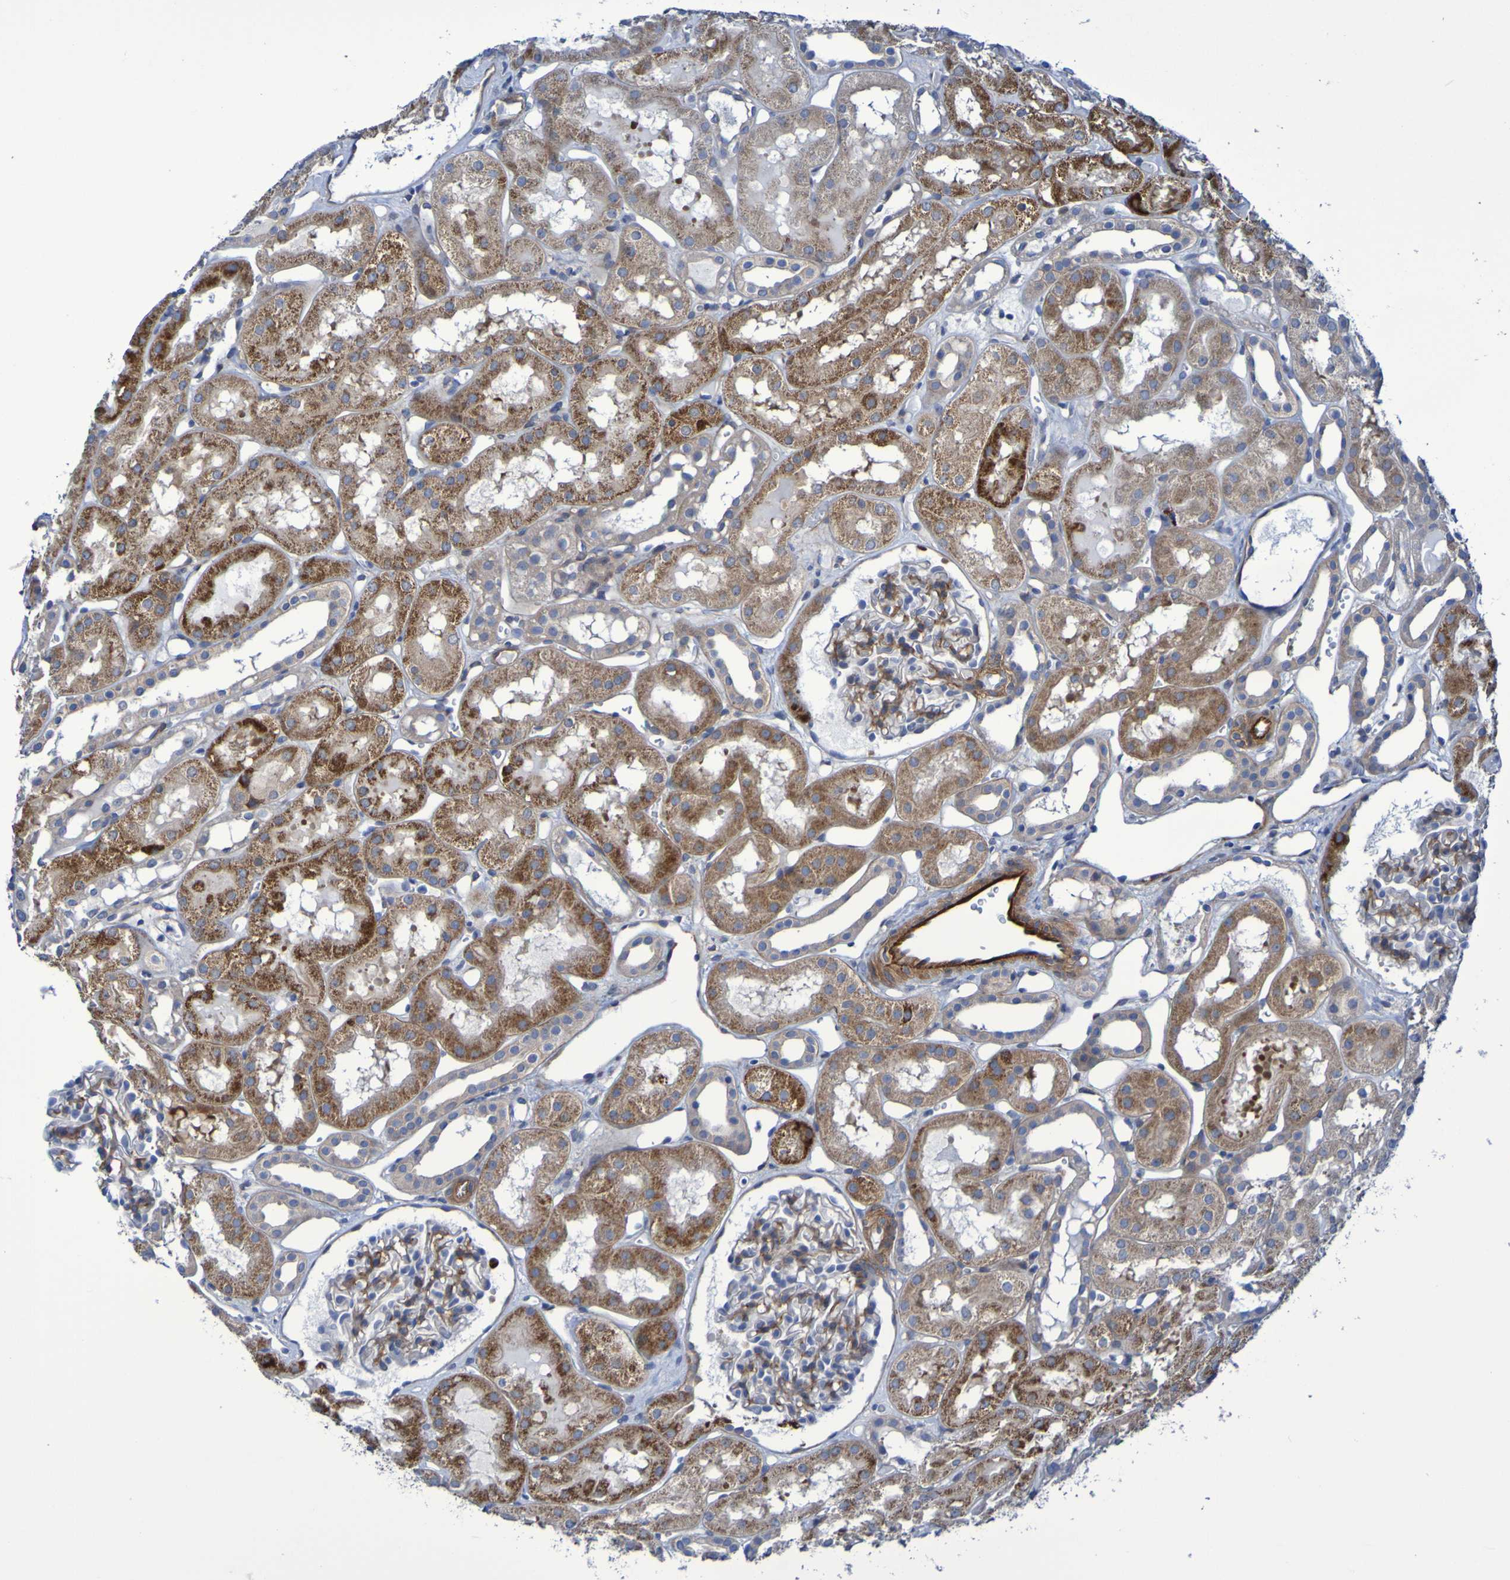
{"staining": {"intensity": "moderate", "quantity": "25%-75%", "location": "cytoplasmic/membranous"}, "tissue": "kidney", "cell_type": "Cells in glomeruli", "image_type": "normal", "snomed": [{"axis": "morphology", "description": "Normal tissue, NOS"}, {"axis": "topography", "description": "Kidney"}, {"axis": "topography", "description": "Urinary bladder"}], "caption": "Protein expression by immunohistochemistry exhibits moderate cytoplasmic/membranous positivity in about 25%-75% of cells in glomeruli in unremarkable kidney.", "gene": "LPP", "patient": {"sex": "male", "age": 16}}